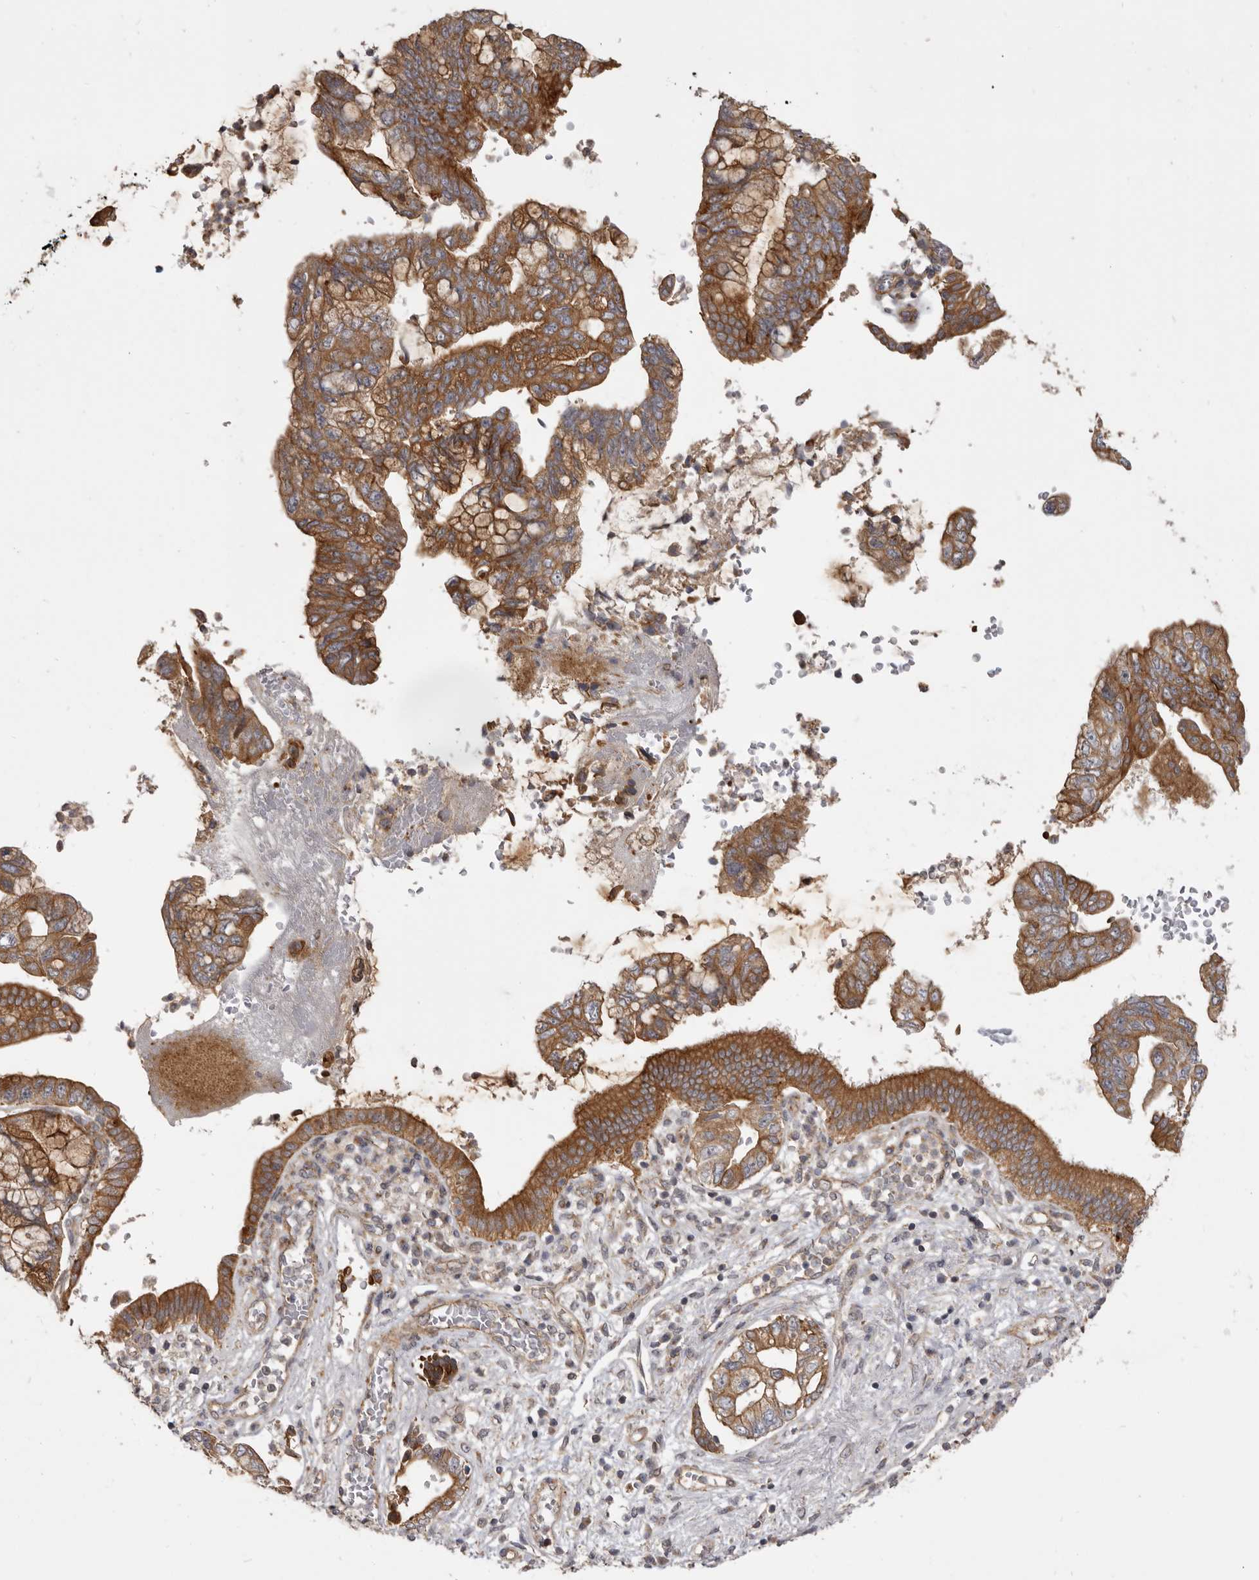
{"staining": {"intensity": "strong", "quantity": ">75%", "location": "cytoplasmic/membranous"}, "tissue": "pancreatic cancer", "cell_type": "Tumor cells", "image_type": "cancer", "snomed": [{"axis": "morphology", "description": "Adenocarcinoma, NOS"}, {"axis": "topography", "description": "Pancreas"}], "caption": "Pancreatic adenocarcinoma stained for a protein (brown) exhibits strong cytoplasmic/membranous positive expression in about >75% of tumor cells.", "gene": "VPS45", "patient": {"sex": "female", "age": 73}}